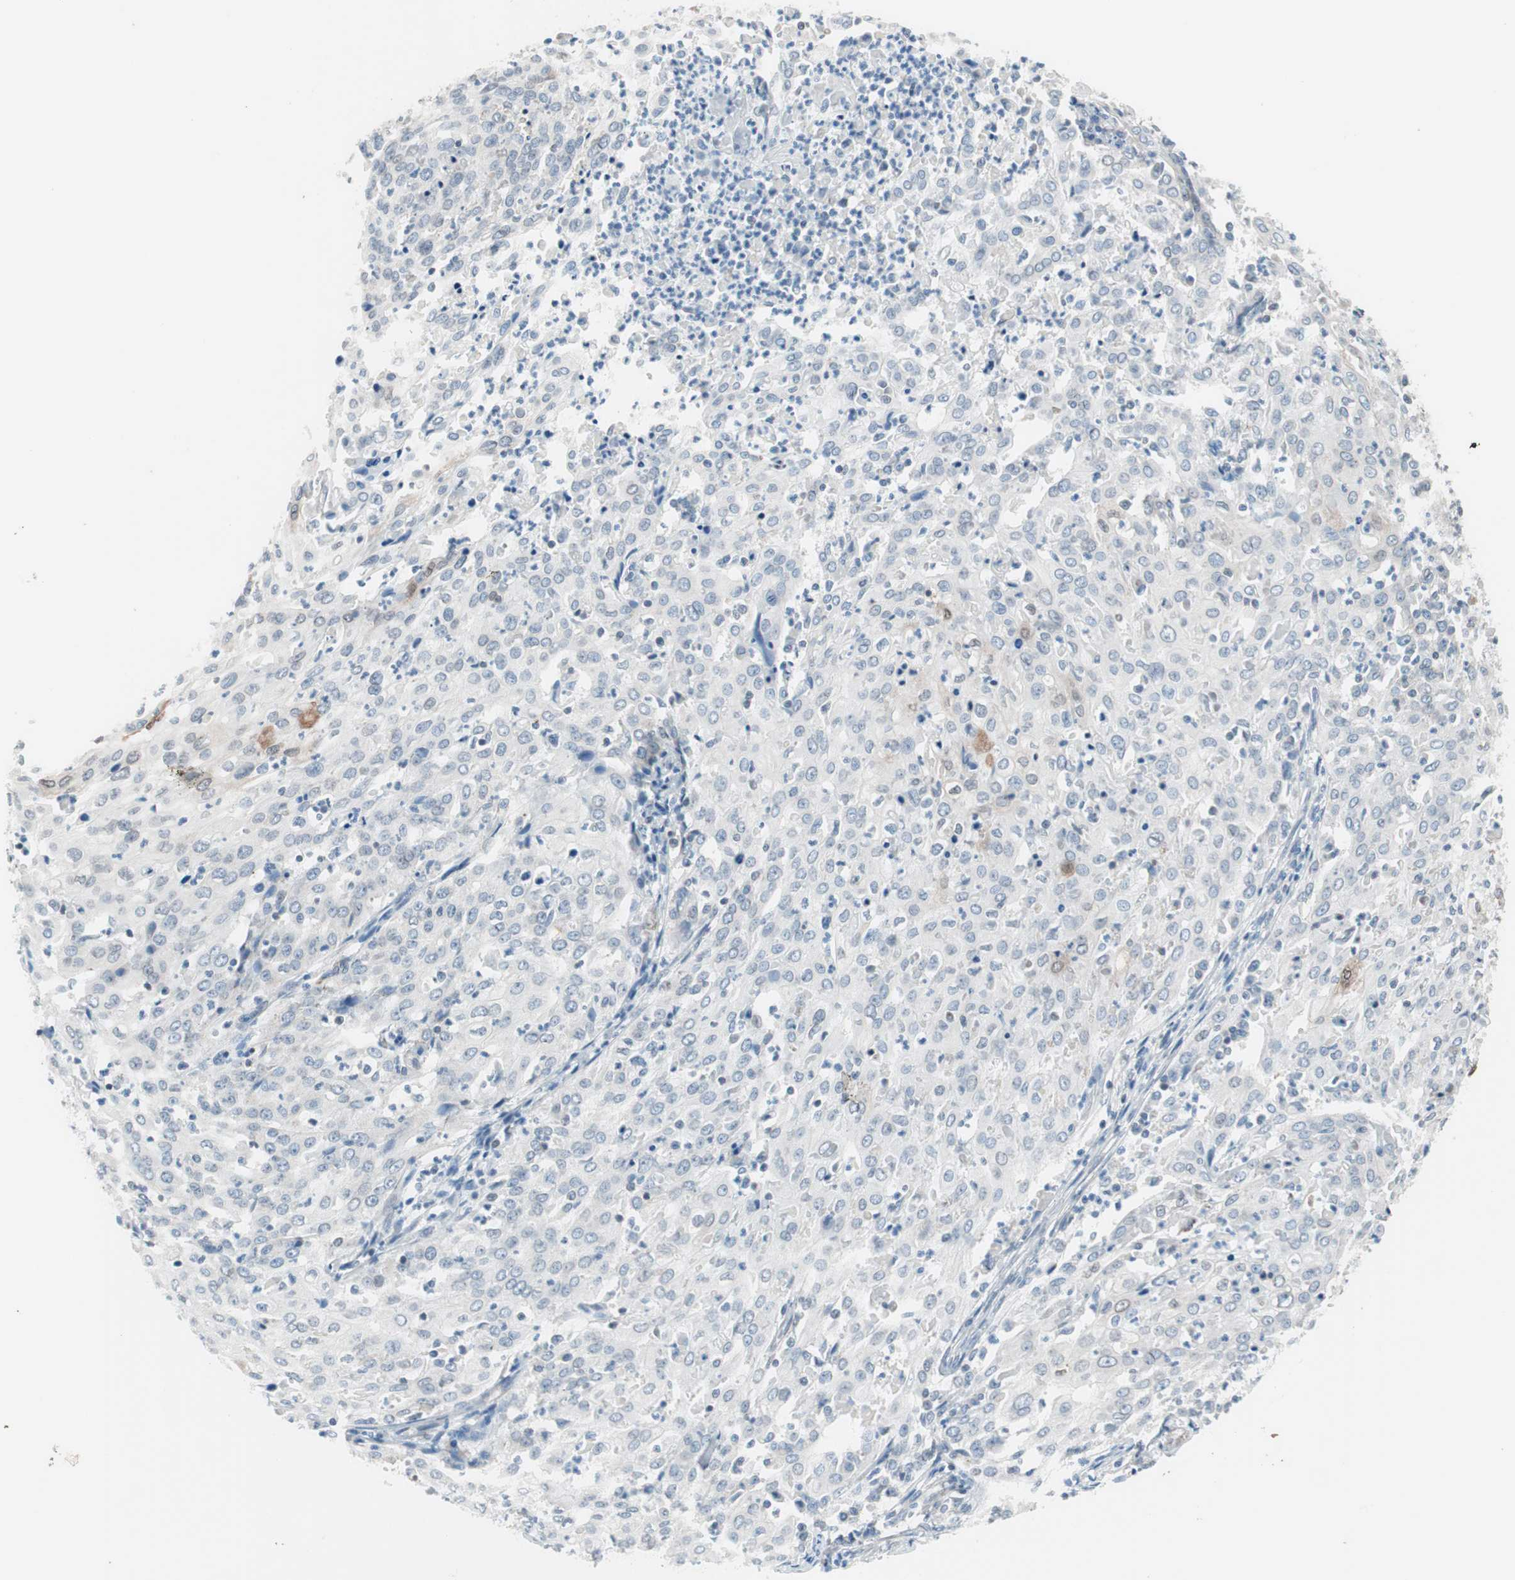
{"staining": {"intensity": "moderate", "quantity": "<25%", "location": "cytoplasmic/membranous,nuclear"}, "tissue": "cervical cancer", "cell_type": "Tumor cells", "image_type": "cancer", "snomed": [{"axis": "morphology", "description": "Squamous cell carcinoma, NOS"}, {"axis": "topography", "description": "Cervix"}], "caption": "Moderate cytoplasmic/membranous and nuclear protein expression is seen in about <25% of tumor cells in cervical squamous cell carcinoma.", "gene": "ARNT2", "patient": {"sex": "female", "age": 39}}